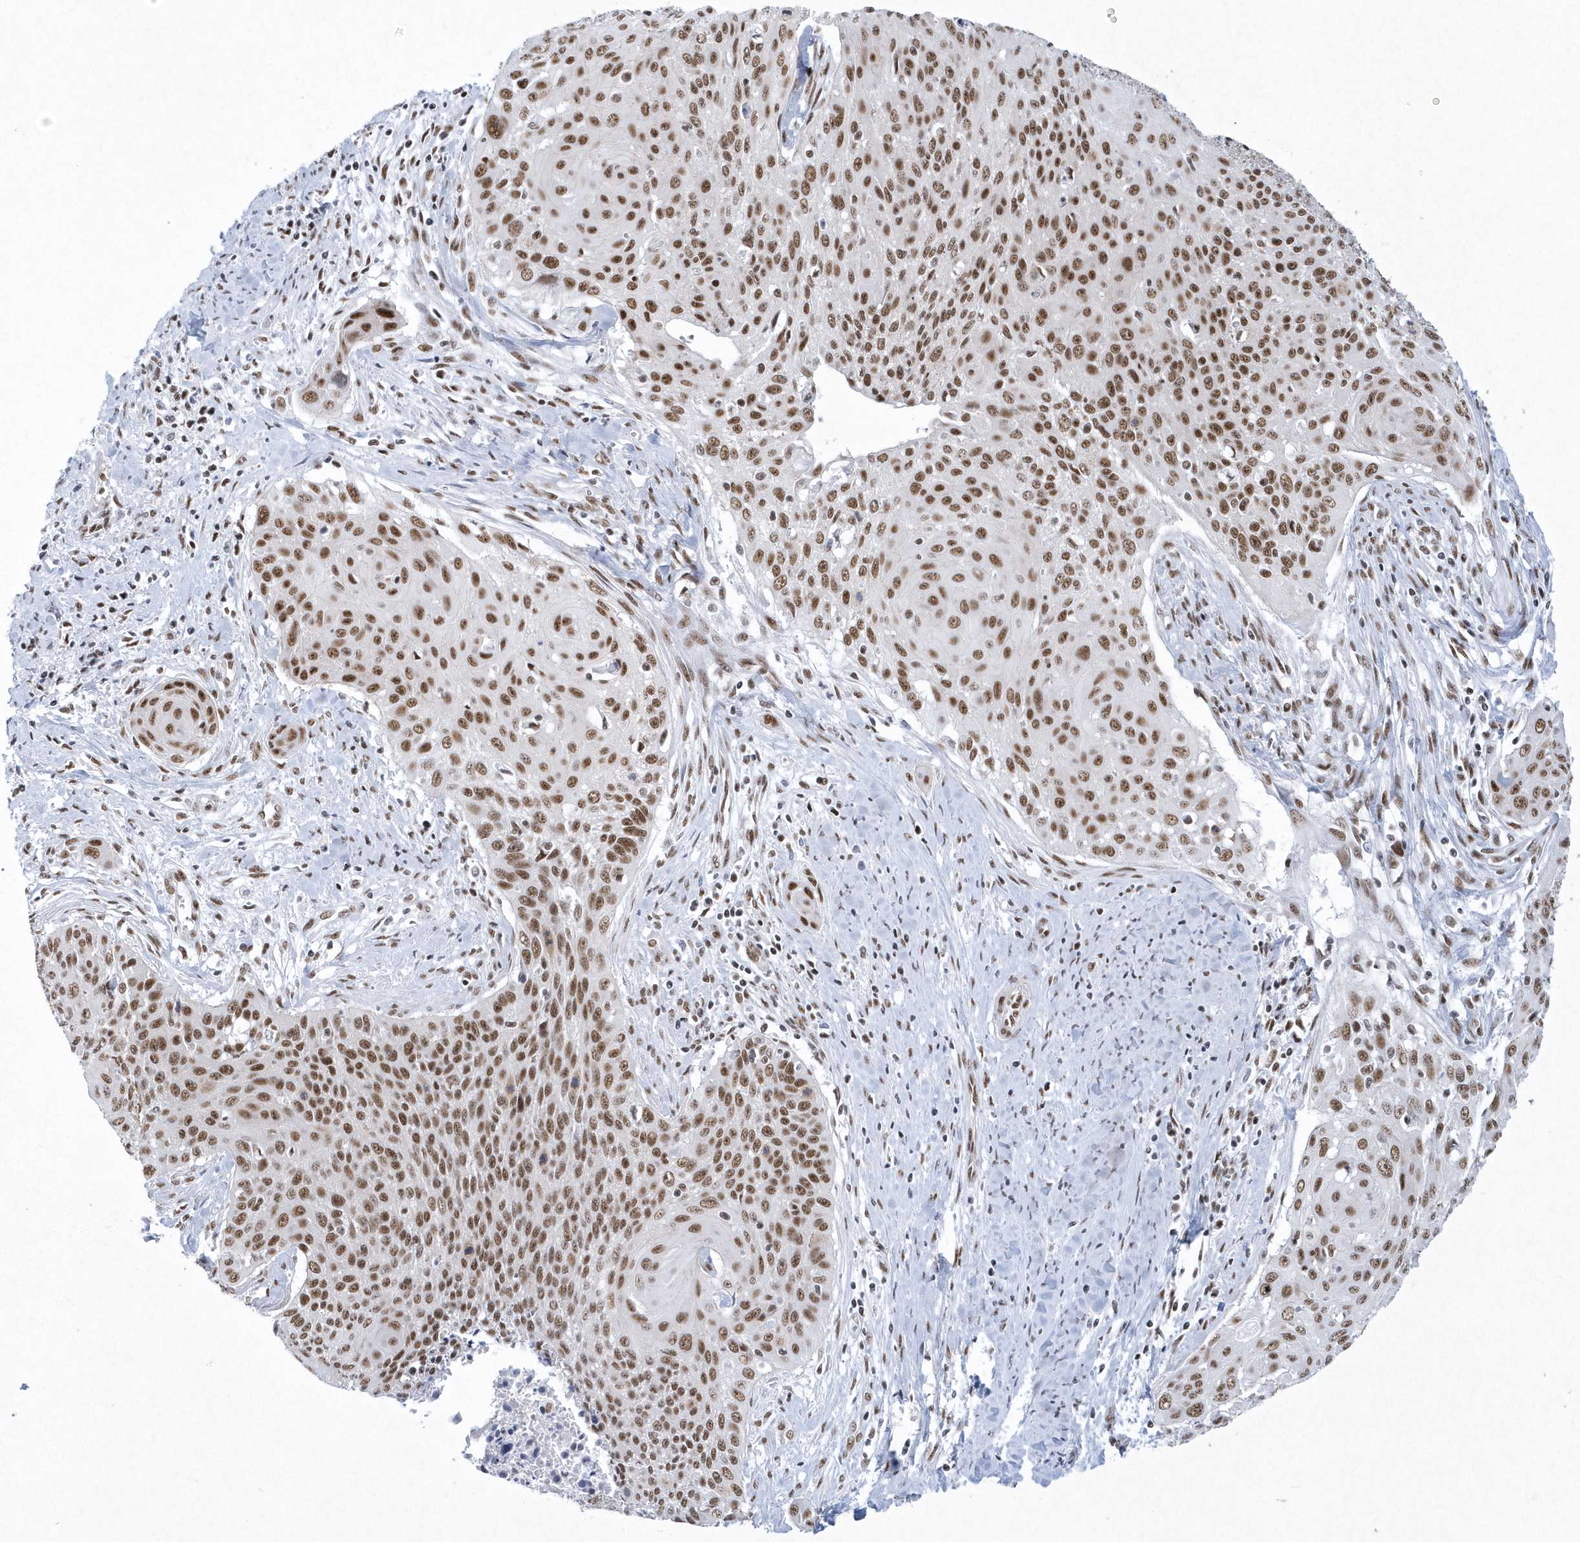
{"staining": {"intensity": "moderate", "quantity": ">75%", "location": "nuclear"}, "tissue": "cervical cancer", "cell_type": "Tumor cells", "image_type": "cancer", "snomed": [{"axis": "morphology", "description": "Squamous cell carcinoma, NOS"}, {"axis": "topography", "description": "Cervix"}], "caption": "A high-resolution photomicrograph shows immunohistochemistry staining of cervical squamous cell carcinoma, which reveals moderate nuclear positivity in about >75% of tumor cells.", "gene": "DCLRE1A", "patient": {"sex": "female", "age": 55}}